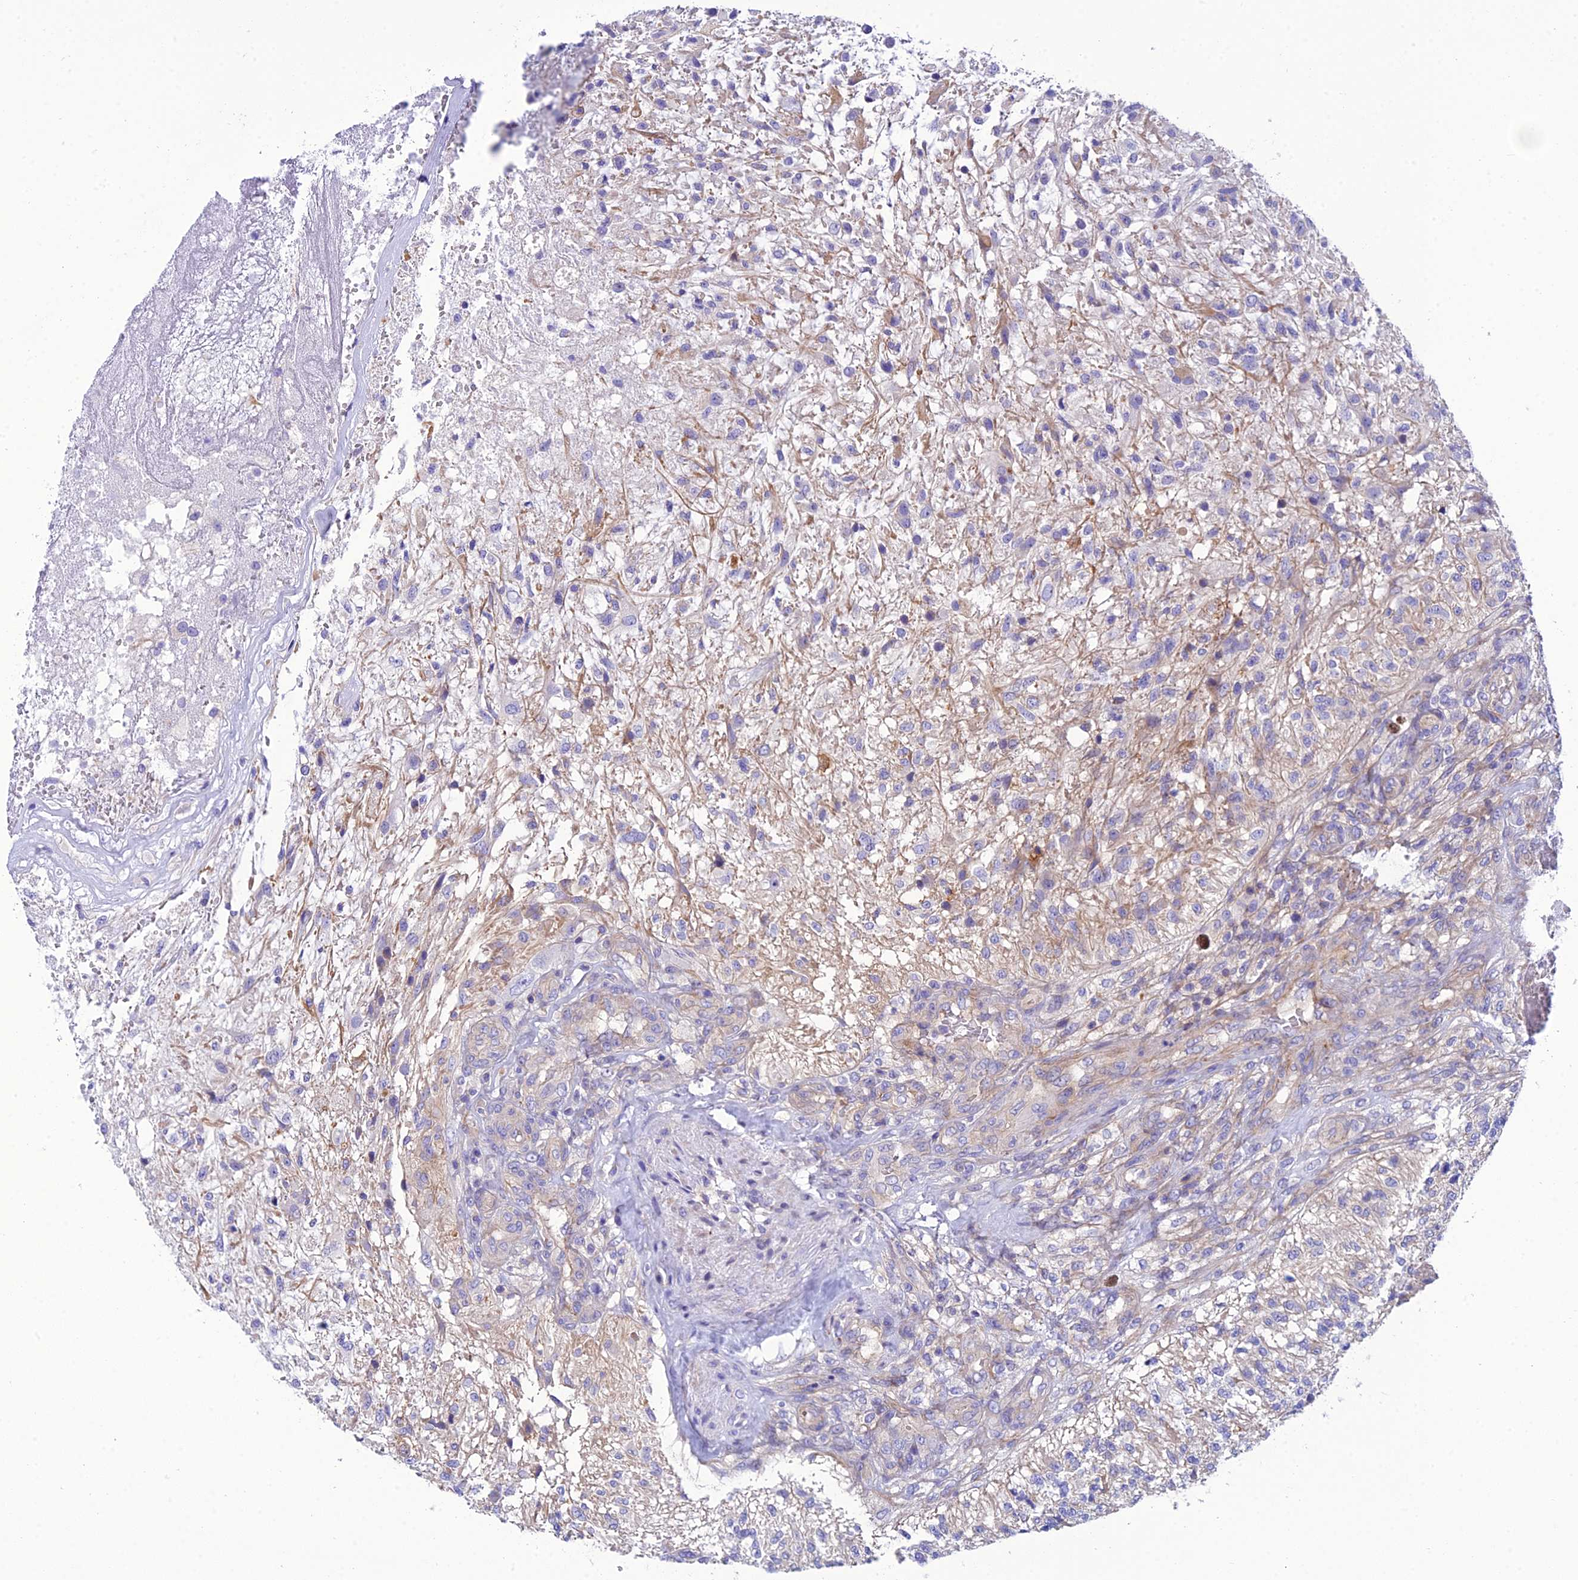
{"staining": {"intensity": "negative", "quantity": "none", "location": "none"}, "tissue": "glioma", "cell_type": "Tumor cells", "image_type": "cancer", "snomed": [{"axis": "morphology", "description": "Glioma, malignant, High grade"}, {"axis": "topography", "description": "Brain"}], "caption": "This is an immunohistochemistry histopathology image of human glioma. There is no expression in tumor cells.", "gene": "PPFIA3", "patient": {"sex": "male", "age": 56}}